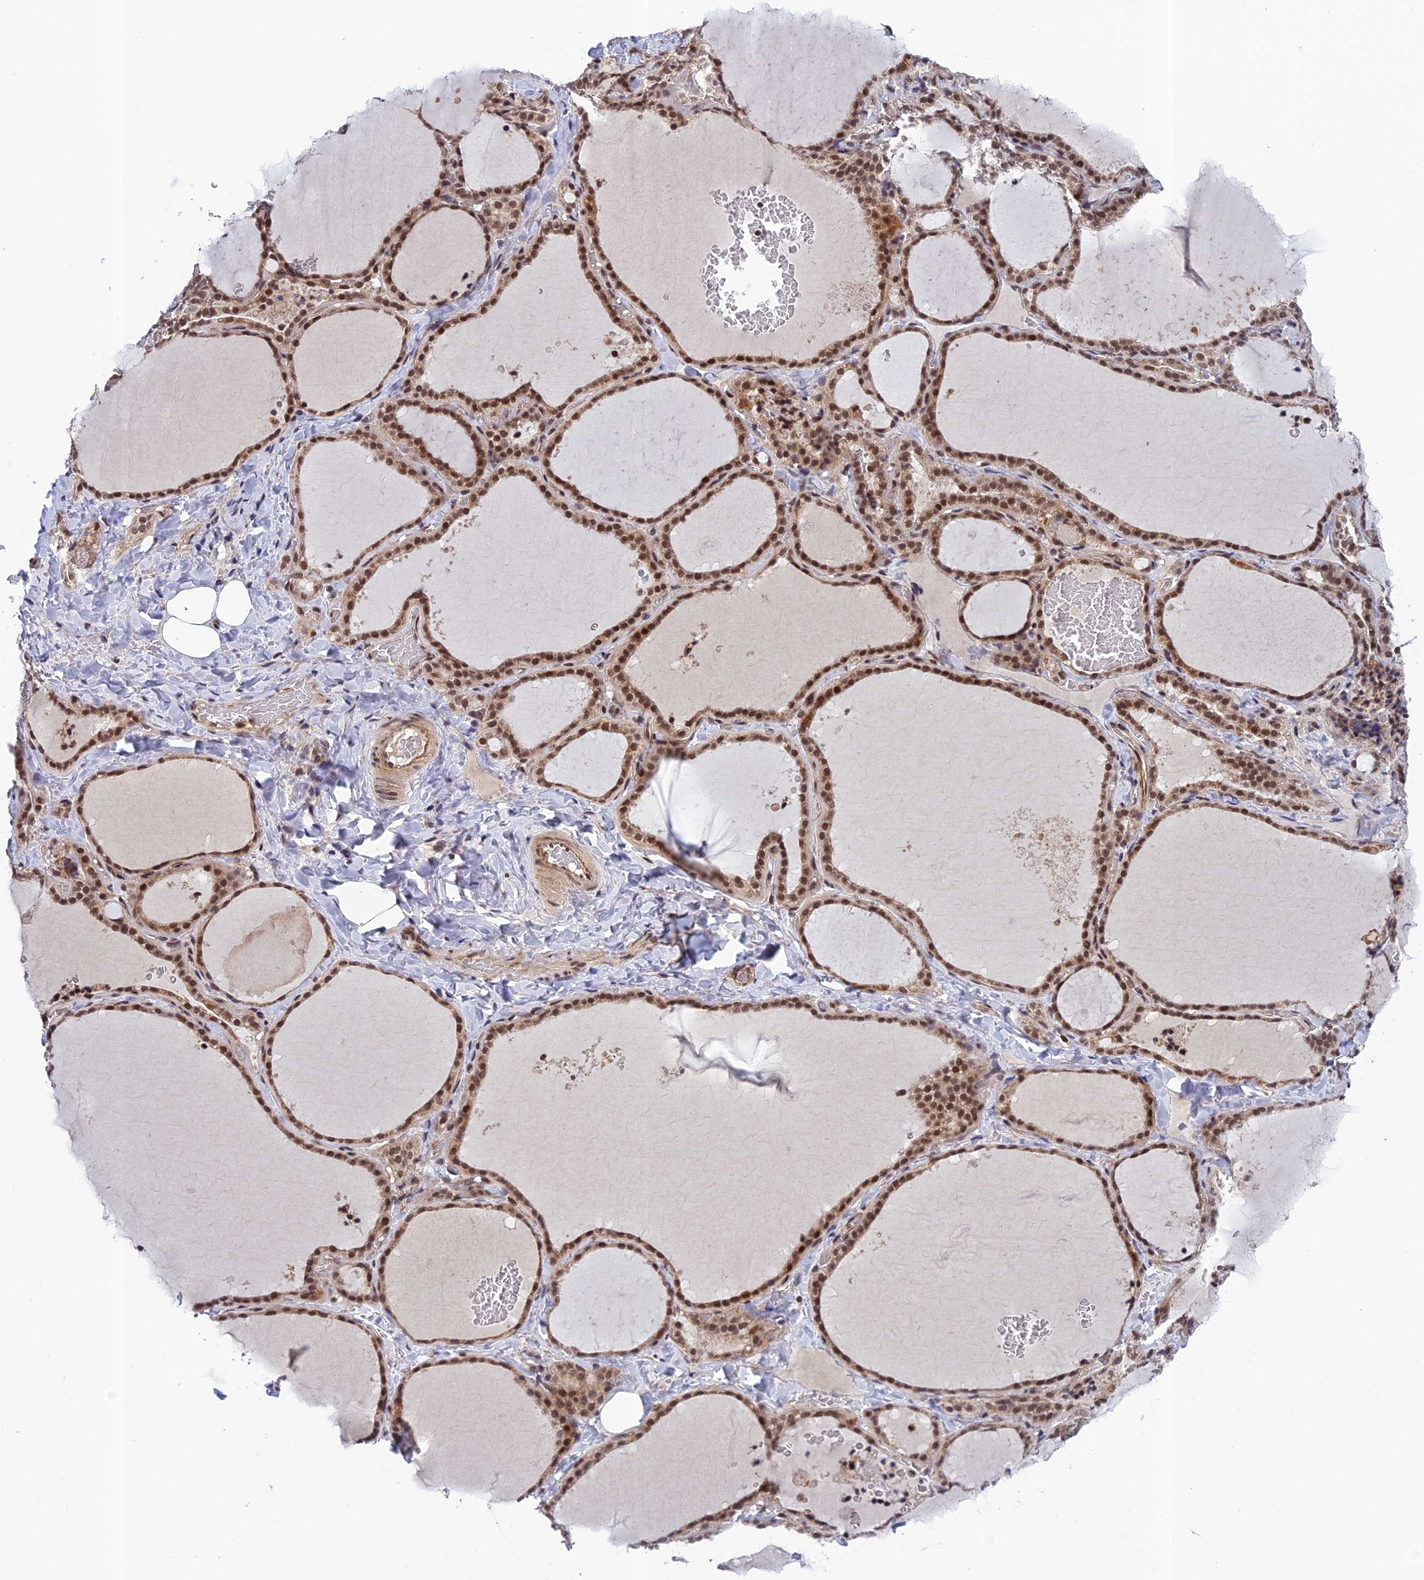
{"staining": {"intensity": "moderate", "quantity": ">75%", "location": "cytoplasmic/membranous,nuclear"}, "tissue": "thyroid gland", "cell_type": "Glandular cells", "image_type": "normal", "snomed": [{"axis": "morphology", "description": "Normal tissue, NOS"}, {"axis": "topography", "description": "Thyroid gland"}], "caption": "This micrograph displays immunohistochemistry (IHC) staining of unremarkable human thyroid gland, with medium moderate cytoplasmic/membranous,nuclear expression in about >75% of glandular cells.", "gene": "REXO1", "patient": {"sex": "female", "age": 22}}